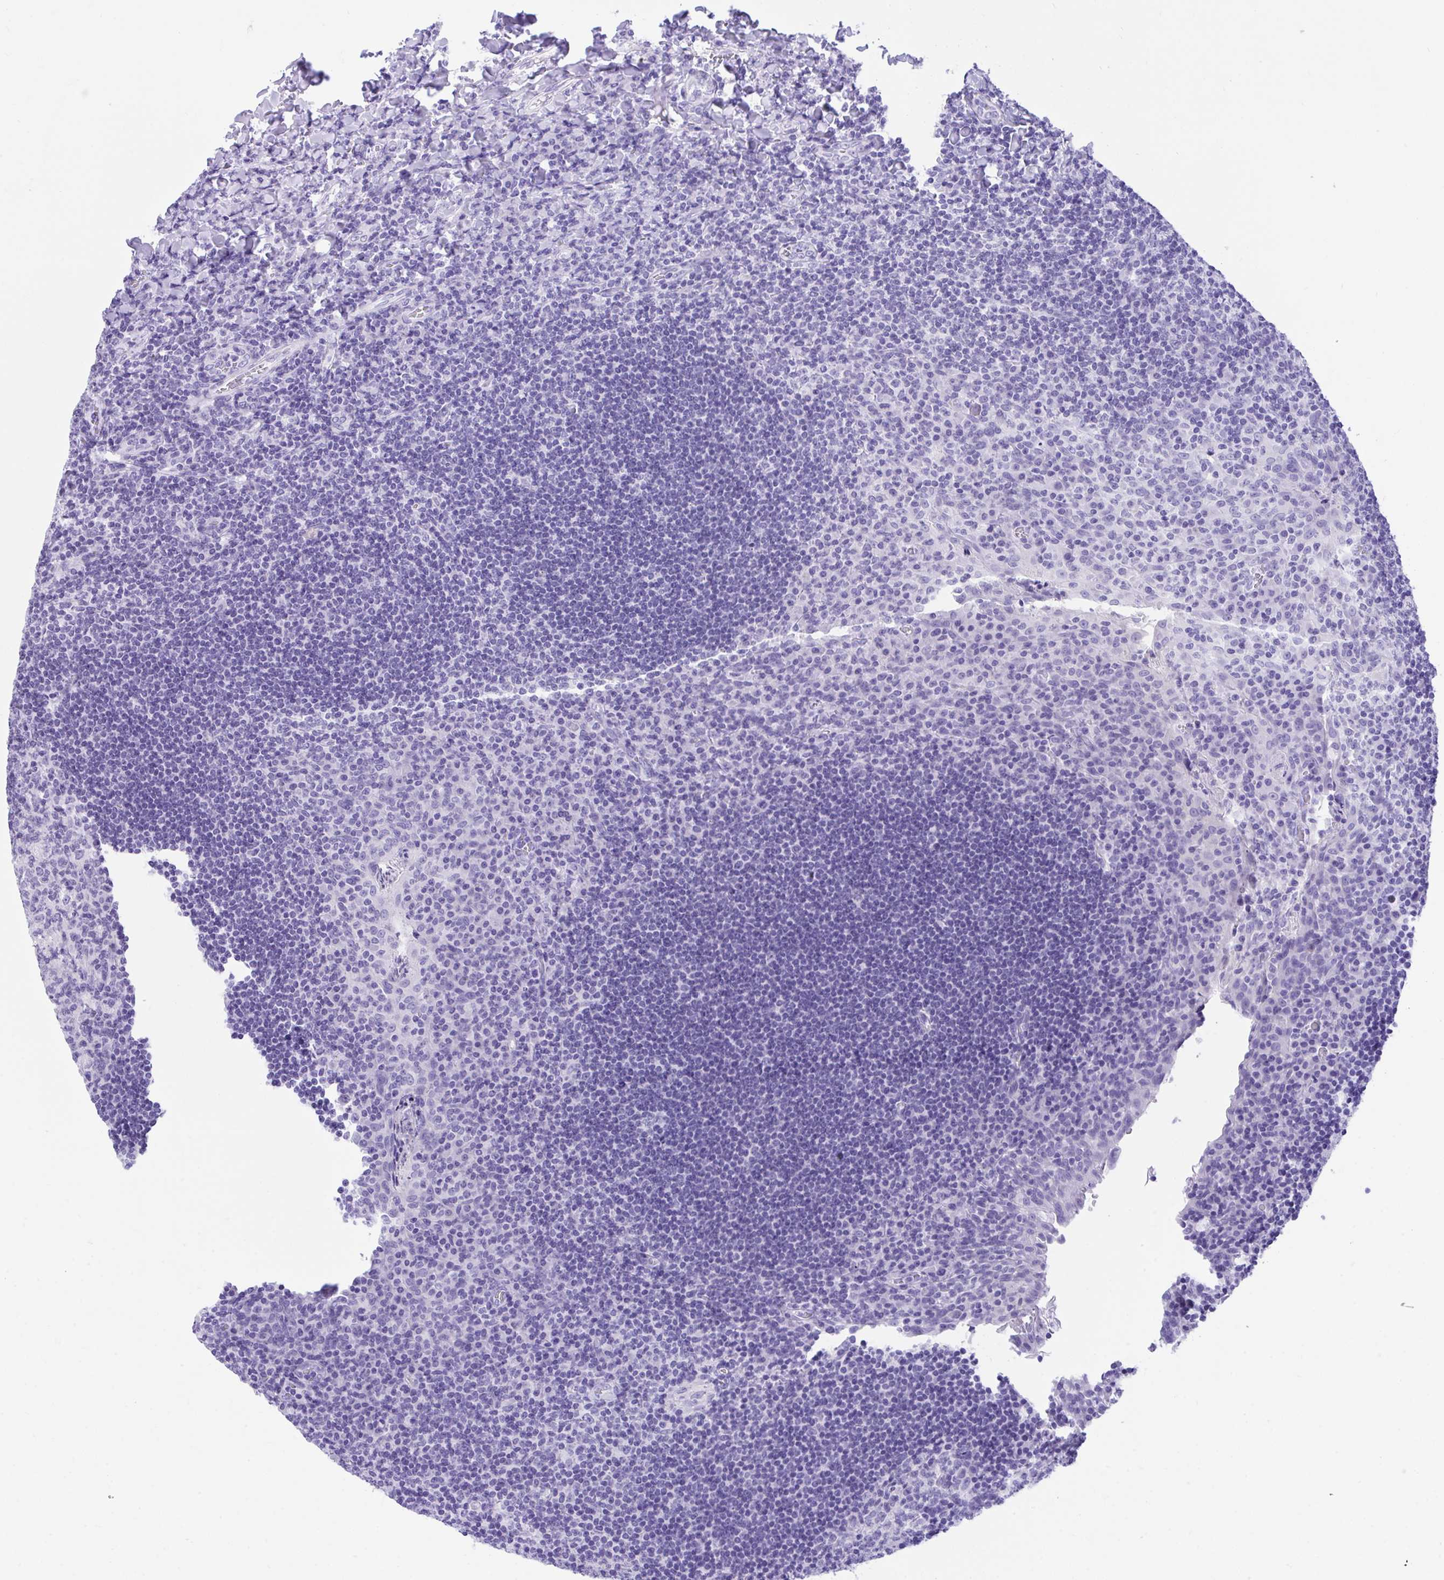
{"staining": {"intensity": "negative", "quantity": "none", "location": "none"}, "tissue": "tonsil", "cell_type": "Germinal center cells", "image_type": "normal", "snomed": [{"axis": "morphology", "description": "Normal tissue, NOS"}, {"axis": "topography", "description": "Tonsil"}], "caption": "The image displays no significant staining in germinal center cells of tonsil. (Stains: DAB (3,3'-diaminobenzidine) IHC with hematoxylin counter stain, Microscopy: brightfield microscopy at high magnification).", "gene": "KCNN4", "patient": {"sex": "male", "age": 17}}